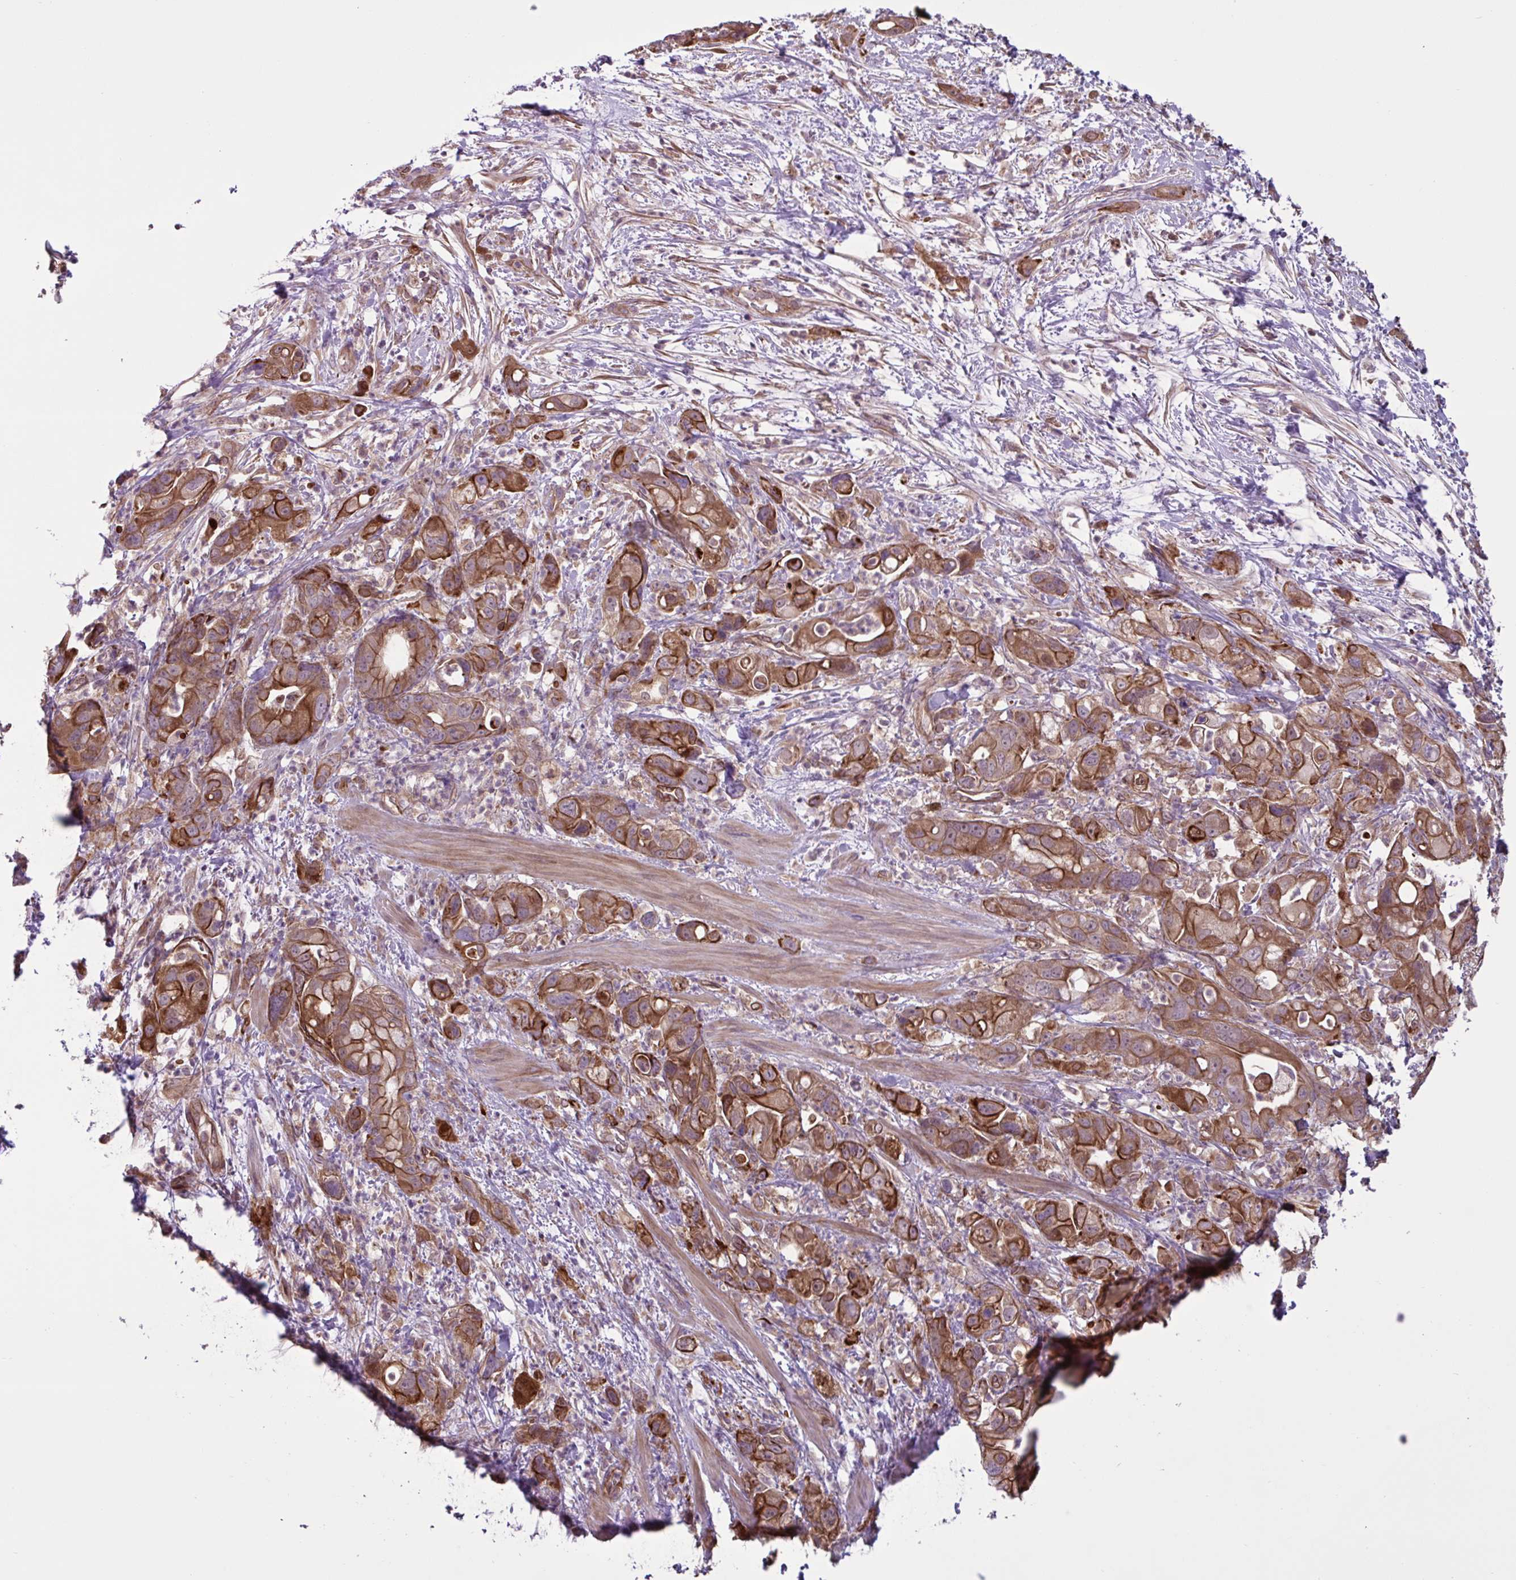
{"staining": {"intensity": "strong", "quantity": ">75%", "location": "cytoplasmic/membranous"}, "tissue": "pancreatic cancer", "cell_type": "Tumor cells", "image_type": "cancer", "snomed": [{"axis": "morphology", "description": "Adenocarcinoma, NOS"}, {"axis": "topography", "description": "Pancreas"}], "caption": "Pancreatic adenocarcinoma was stained to show a protein in brown. There is high levels of strong cytoplasmic/membranous positivity in about >75% of tumor cells.", "gene": "GLTP", "patient": {"sex": "male", "age": 68}}